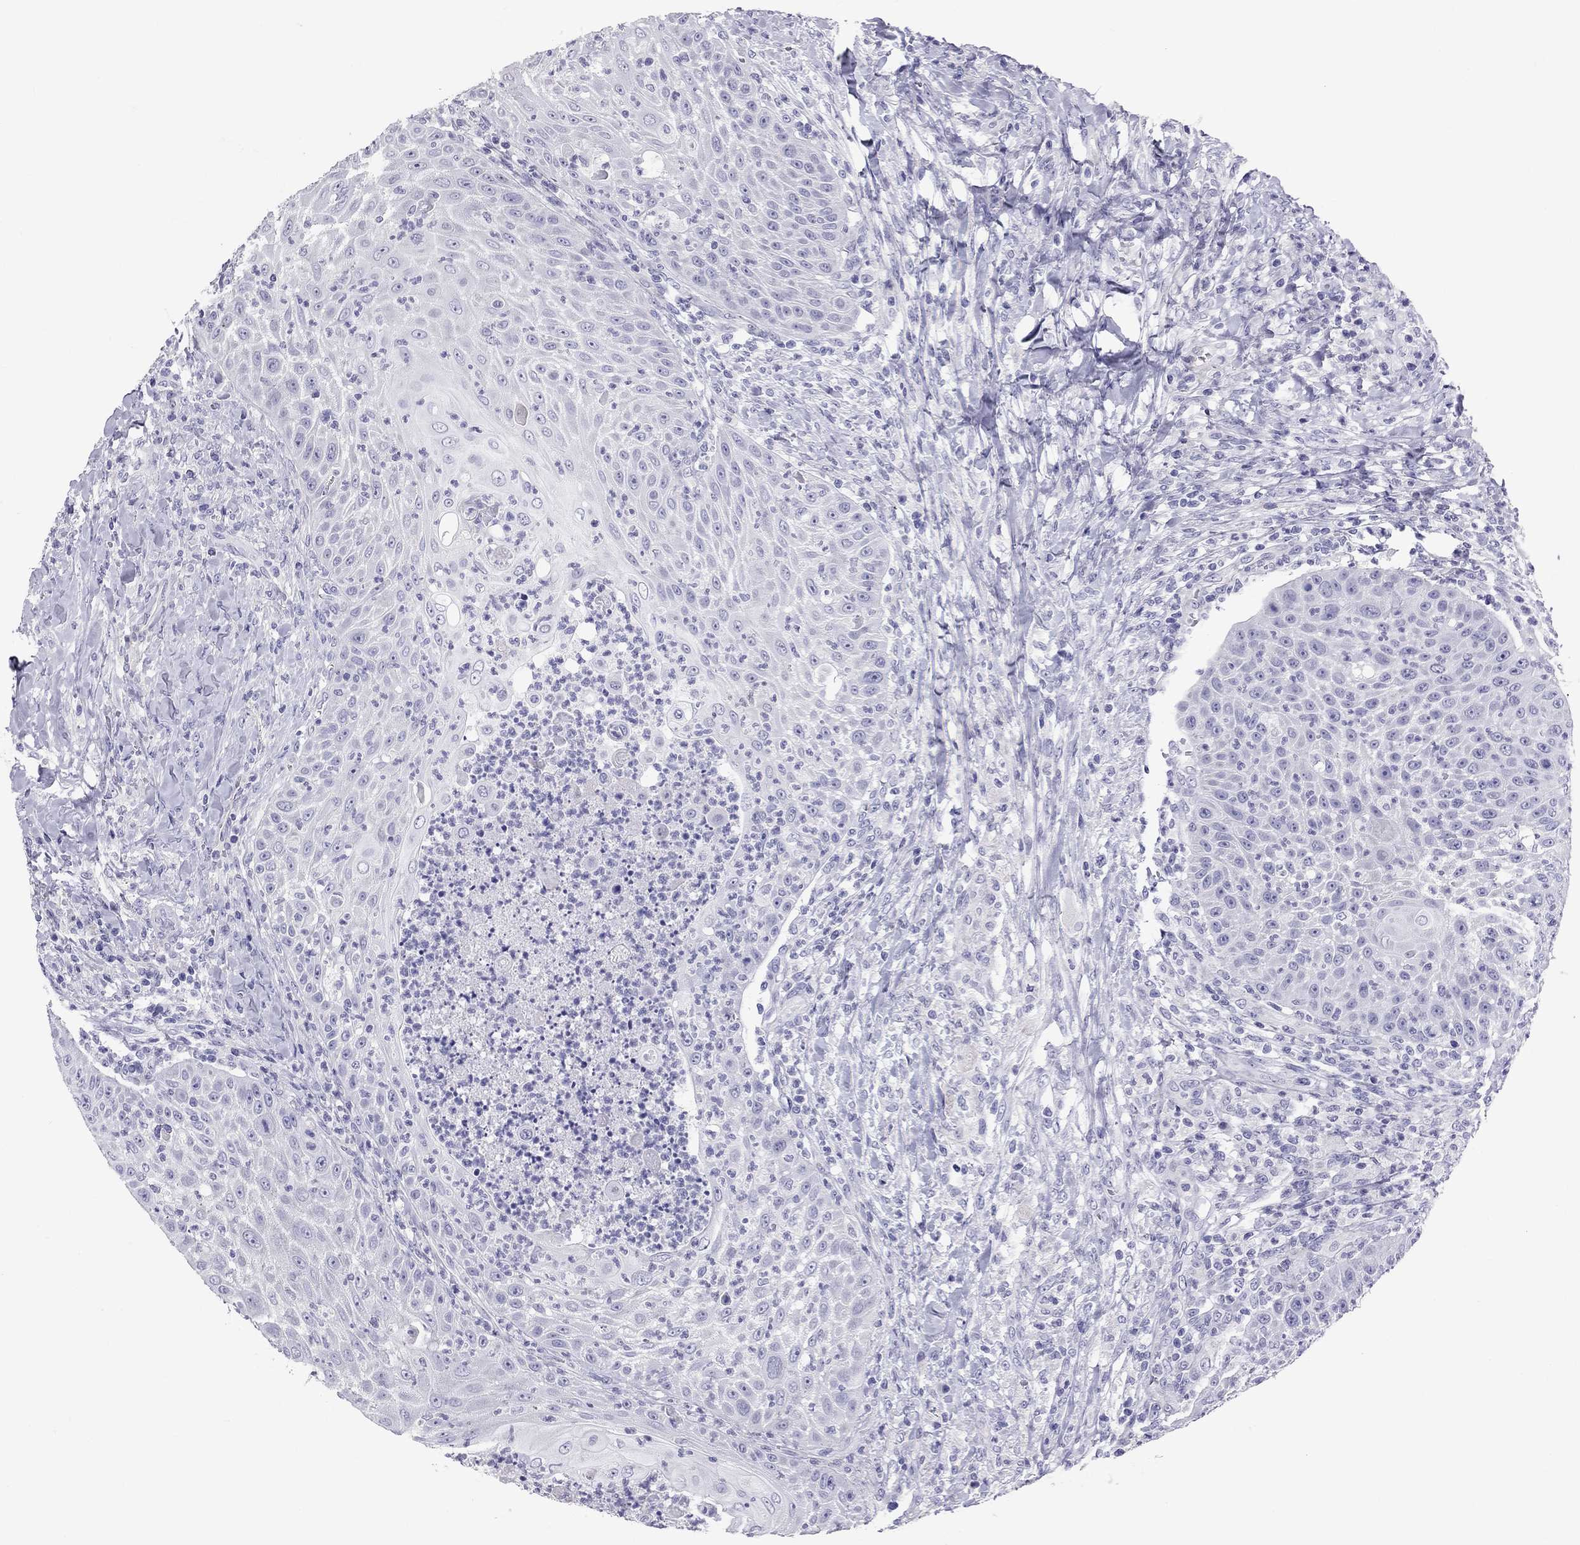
{"staining": {"intensity": "negative", "quantity": "none", "location": "none"}, "tissue": "head and neck cancer", "cell_type": "Tumor cells", "image_type": "cancer", "snomed": [{"axis": "morphology", "description": "Squamous cell carcinoma, NOS"}, {"axis": "topography", "description": "Head-Neck"}], "caption": "The IHC micrograph has no significant expression in tumor cells of head and neck squamous cell carcinoma tissue.", "gene": "FSCN3", "patient": {"sex": "male", "age": 69}}